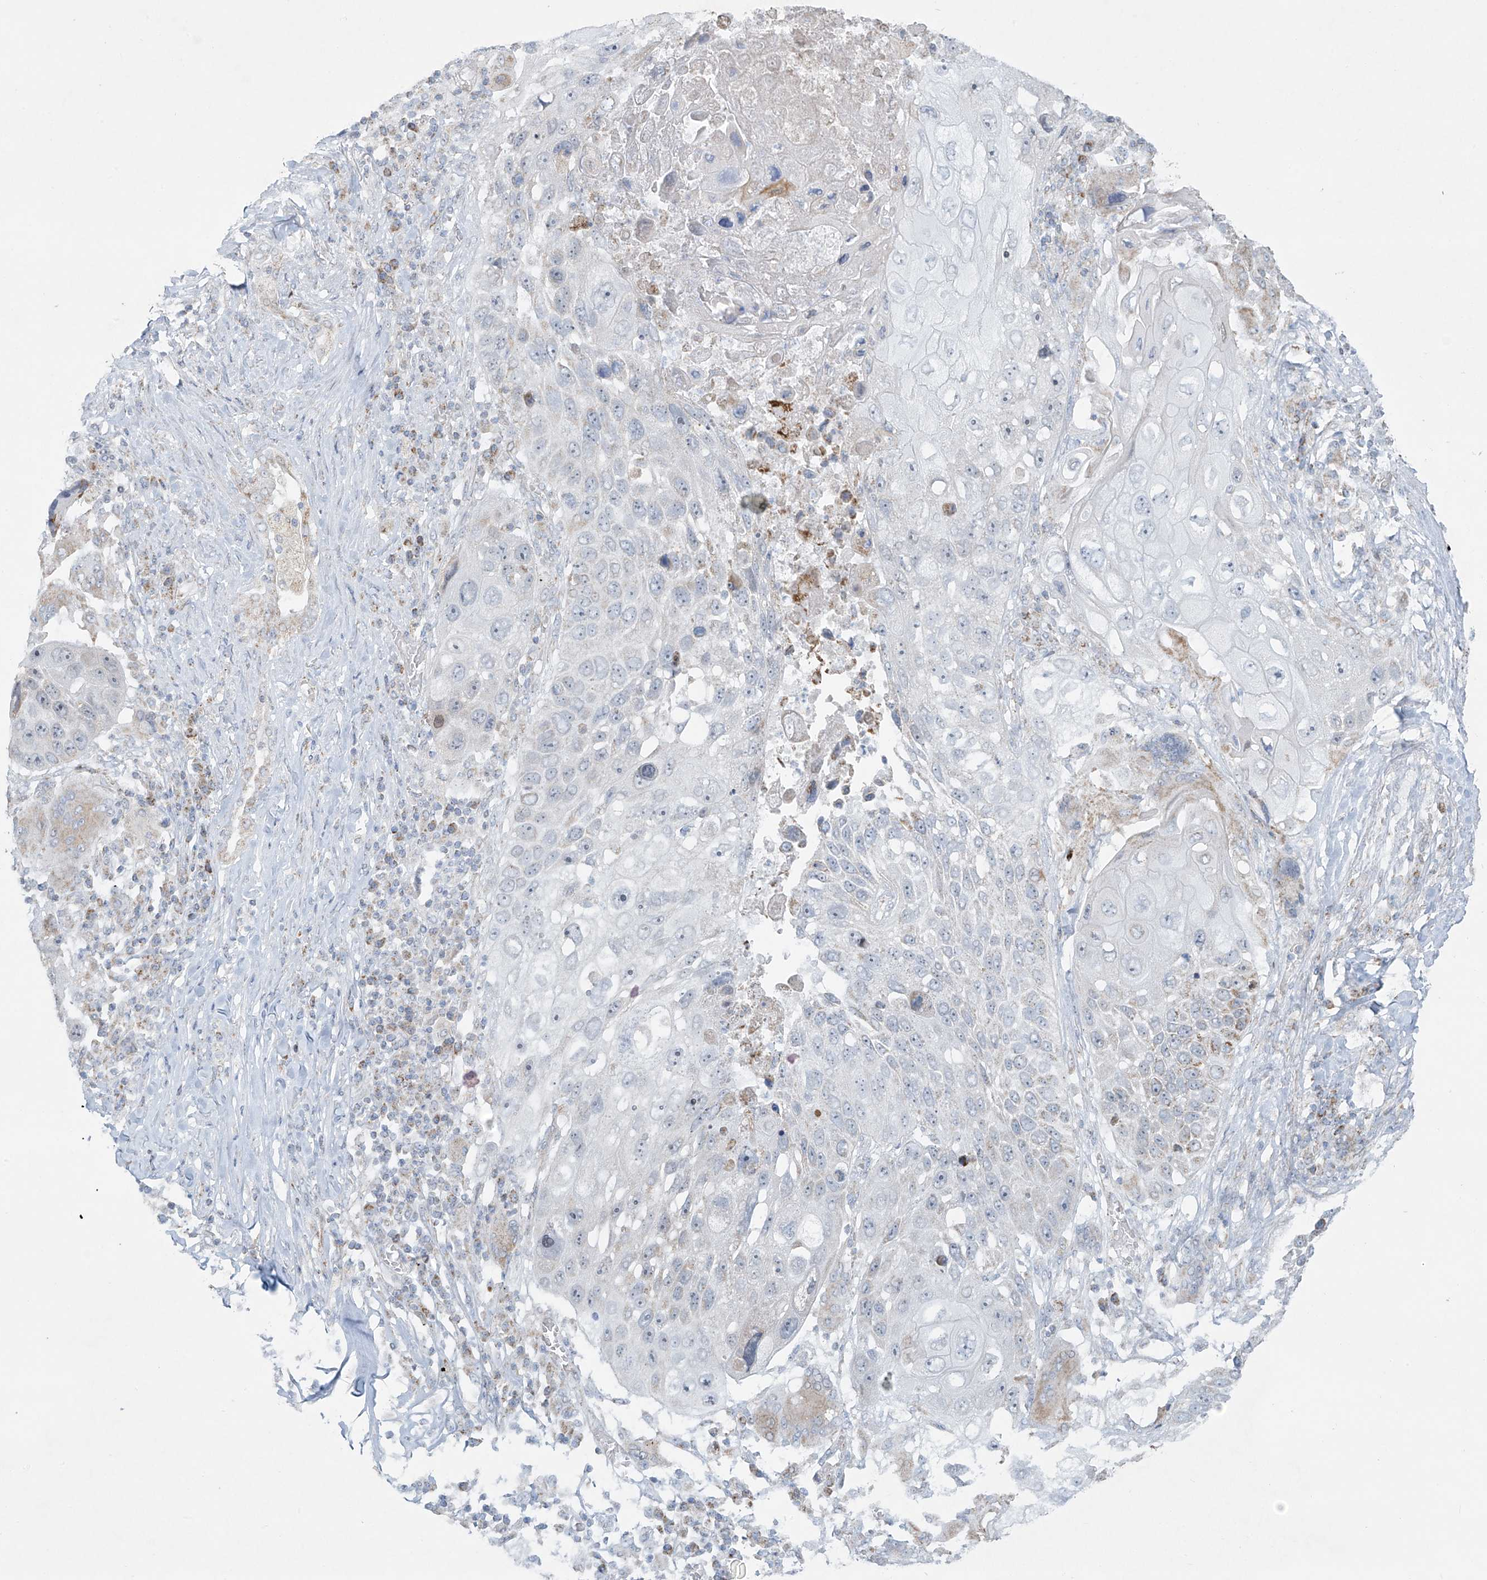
{"staining": {"intensity": "negative", "quantity": "none", "location": "none"}, "tissue": "lung cancer", "cell_type": "Tumor cells", "image_type": "cancer", "snomed": [{"axis": "morphology", "description": "Squamous cell carcinoma, NOS"}, {"axis": "topography", "description": "Lung"}], "caption": "An image of lung squamous cell carcinoma stained for a protein exhibits no brown staining in tumor cells.", "gene": "SMDT1", "patient": {"sex": "male", "age": 61}}